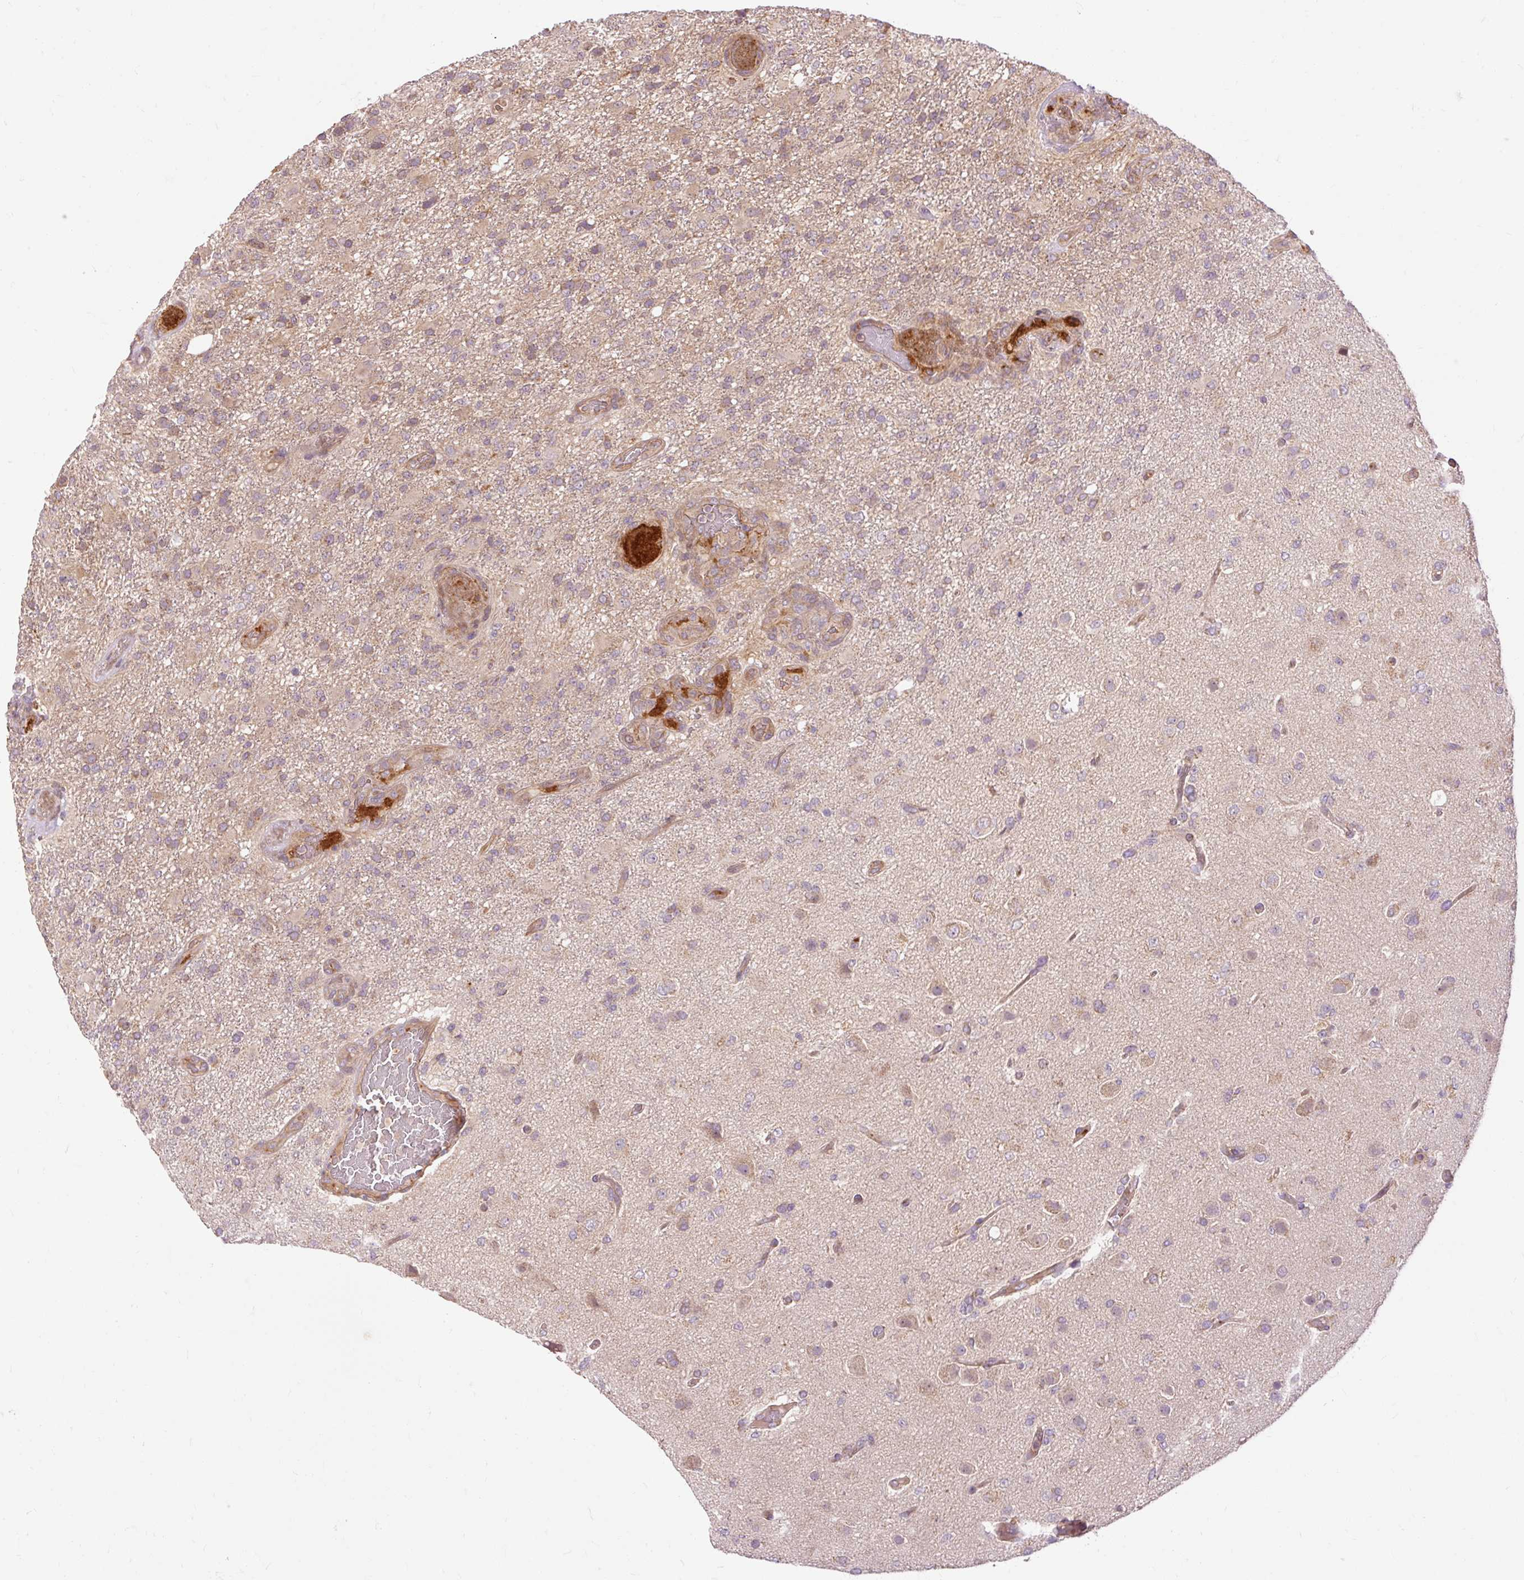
{"staining": {"intensity": "negative", "quantity": "none", "location": "none"}, "tissue": "glioma", "cell_type": "Tumor cells", "image_type": "cancer", "snomed": [{"axis": "morphology", "description": "Glioma, malignant, High grade"}, {"axis": "topography", "description": "Brain"}], "caption": "This is an immunohistochemistry (IHC) micrograph of human malignant glioma (high-grade). There is no staining in tumor cells.", "gene": "RIPOR3", "patient": {"sex": "female", "age": 74}}